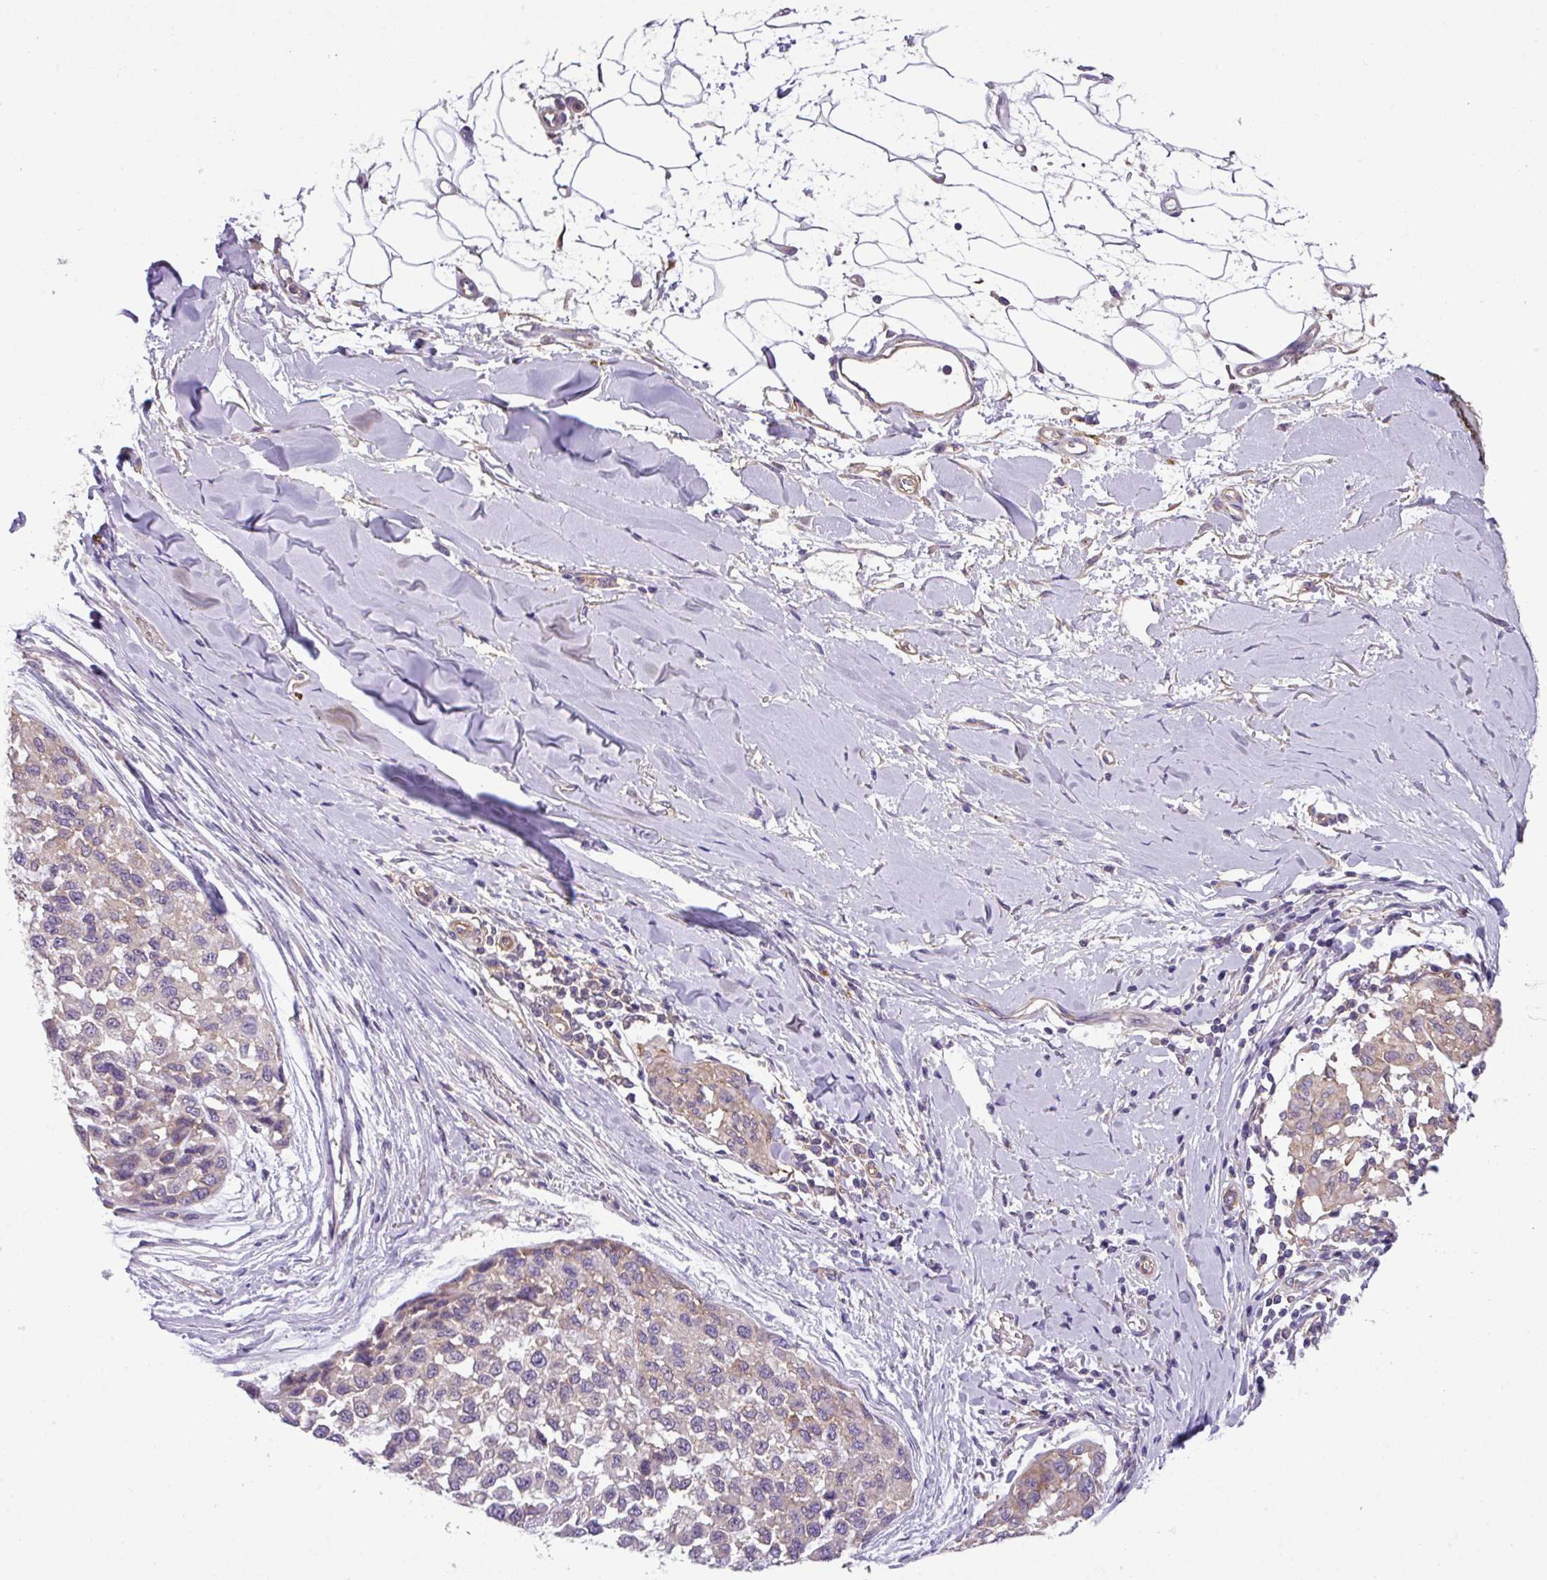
{"staining": {"intensity": "weak", "quantity": "<25%", "location": "cytoplasmic/membranous"}, "tissue": "melanoma", "cell_type": "Tumor cells", "image_type": "cancer", "snomed": [{"axis": "morphology", "description": "Malignant melanoma, NOS"}, {"axis": "topography", "description": "Skin"}], "caption": "Melanoma stained for a protein using IHC displays no expression tumor cells.", "gene": "SLC23A2", "patient": {"sex": "male", "age": 62}}